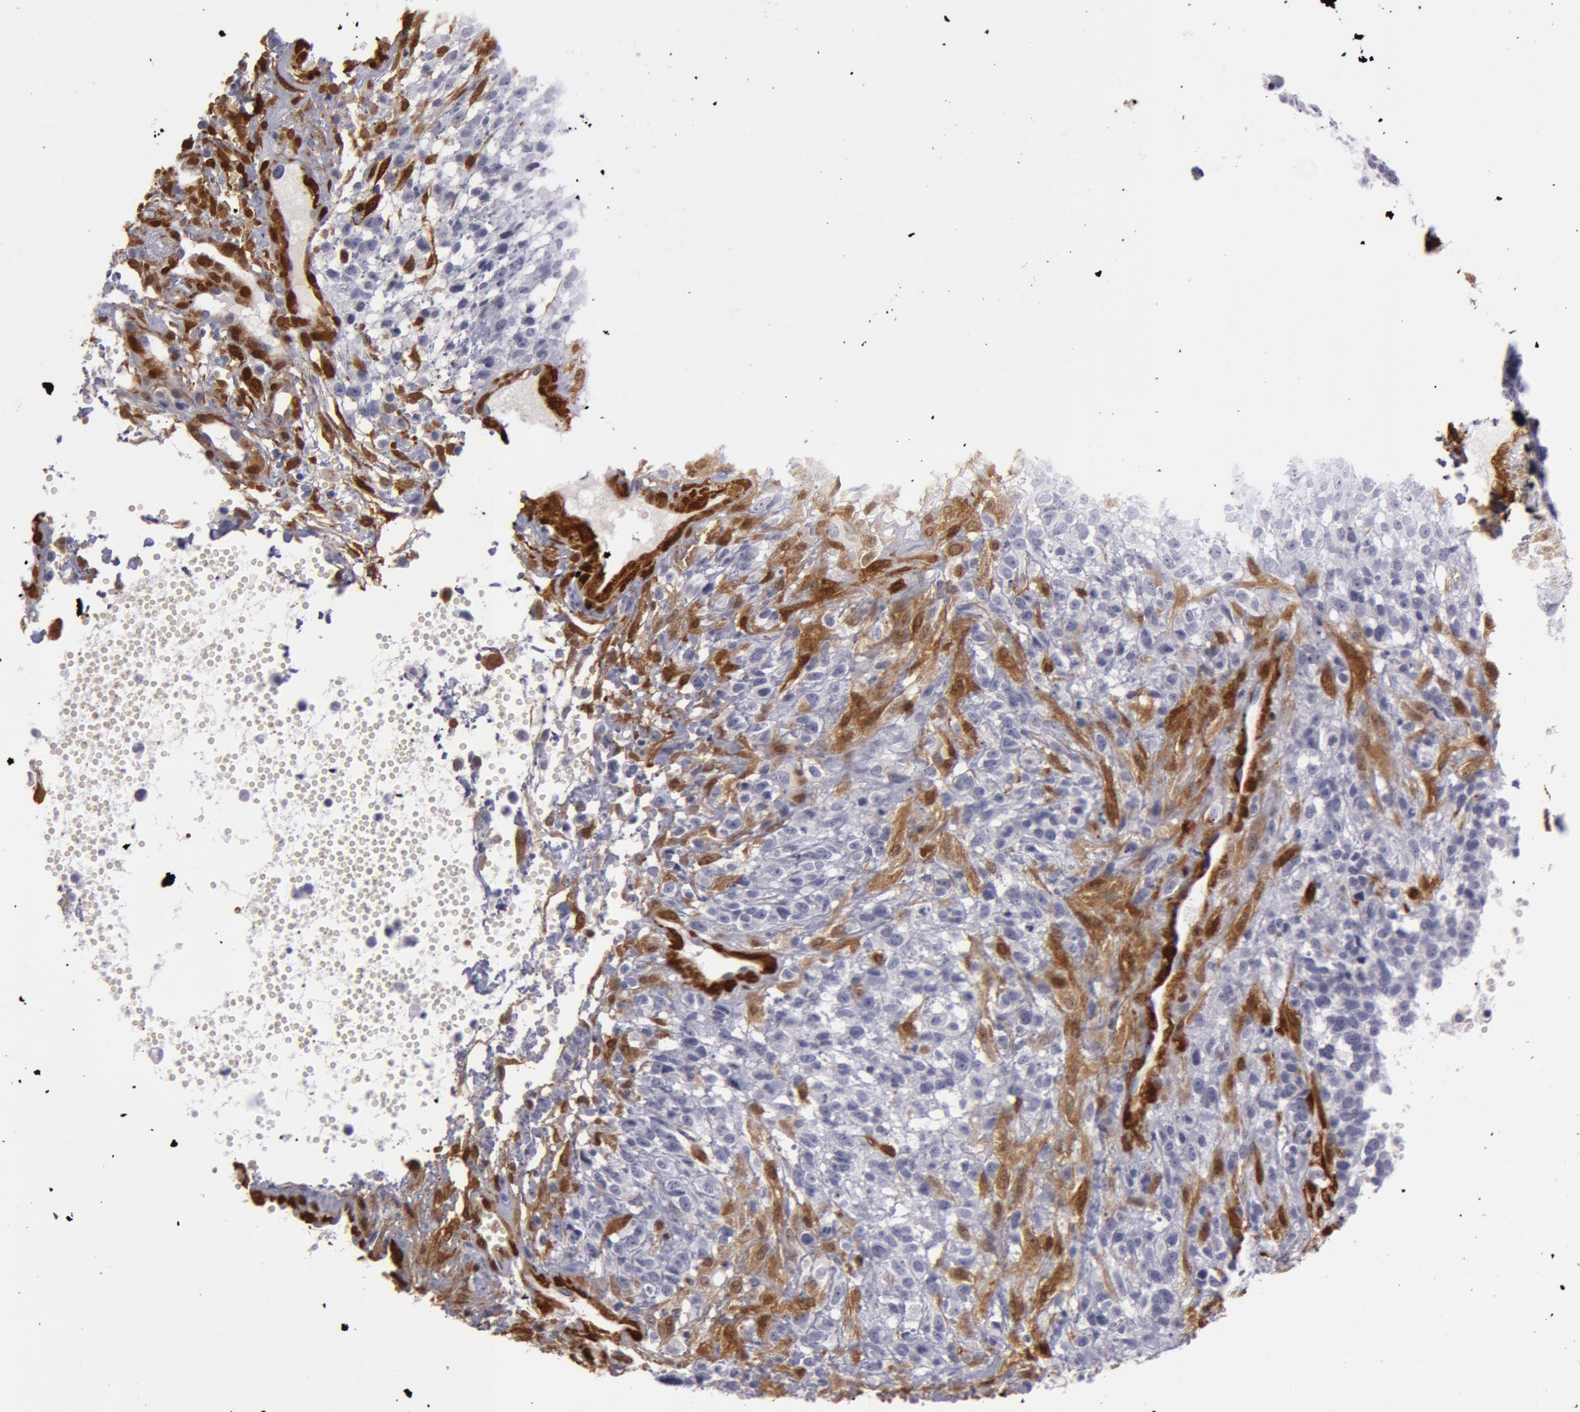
{"staining": {"intensity": "negative", "quantity": "none", "location": "none"}, "tissue": "glioma", "cell_type": "Tumor cells", "image_type": "cancer", "snomed": [{"axis": "morphology", "description": "Glioma, malignant, High grade"}, {"axis": "topography", "description": "Brain"}], "caption": "Tumor cells are negative for brown protein staining in malignant glioma (high-grade).", "gene": "TAGLN", "patient": {"sex": "male", "age": 66}}